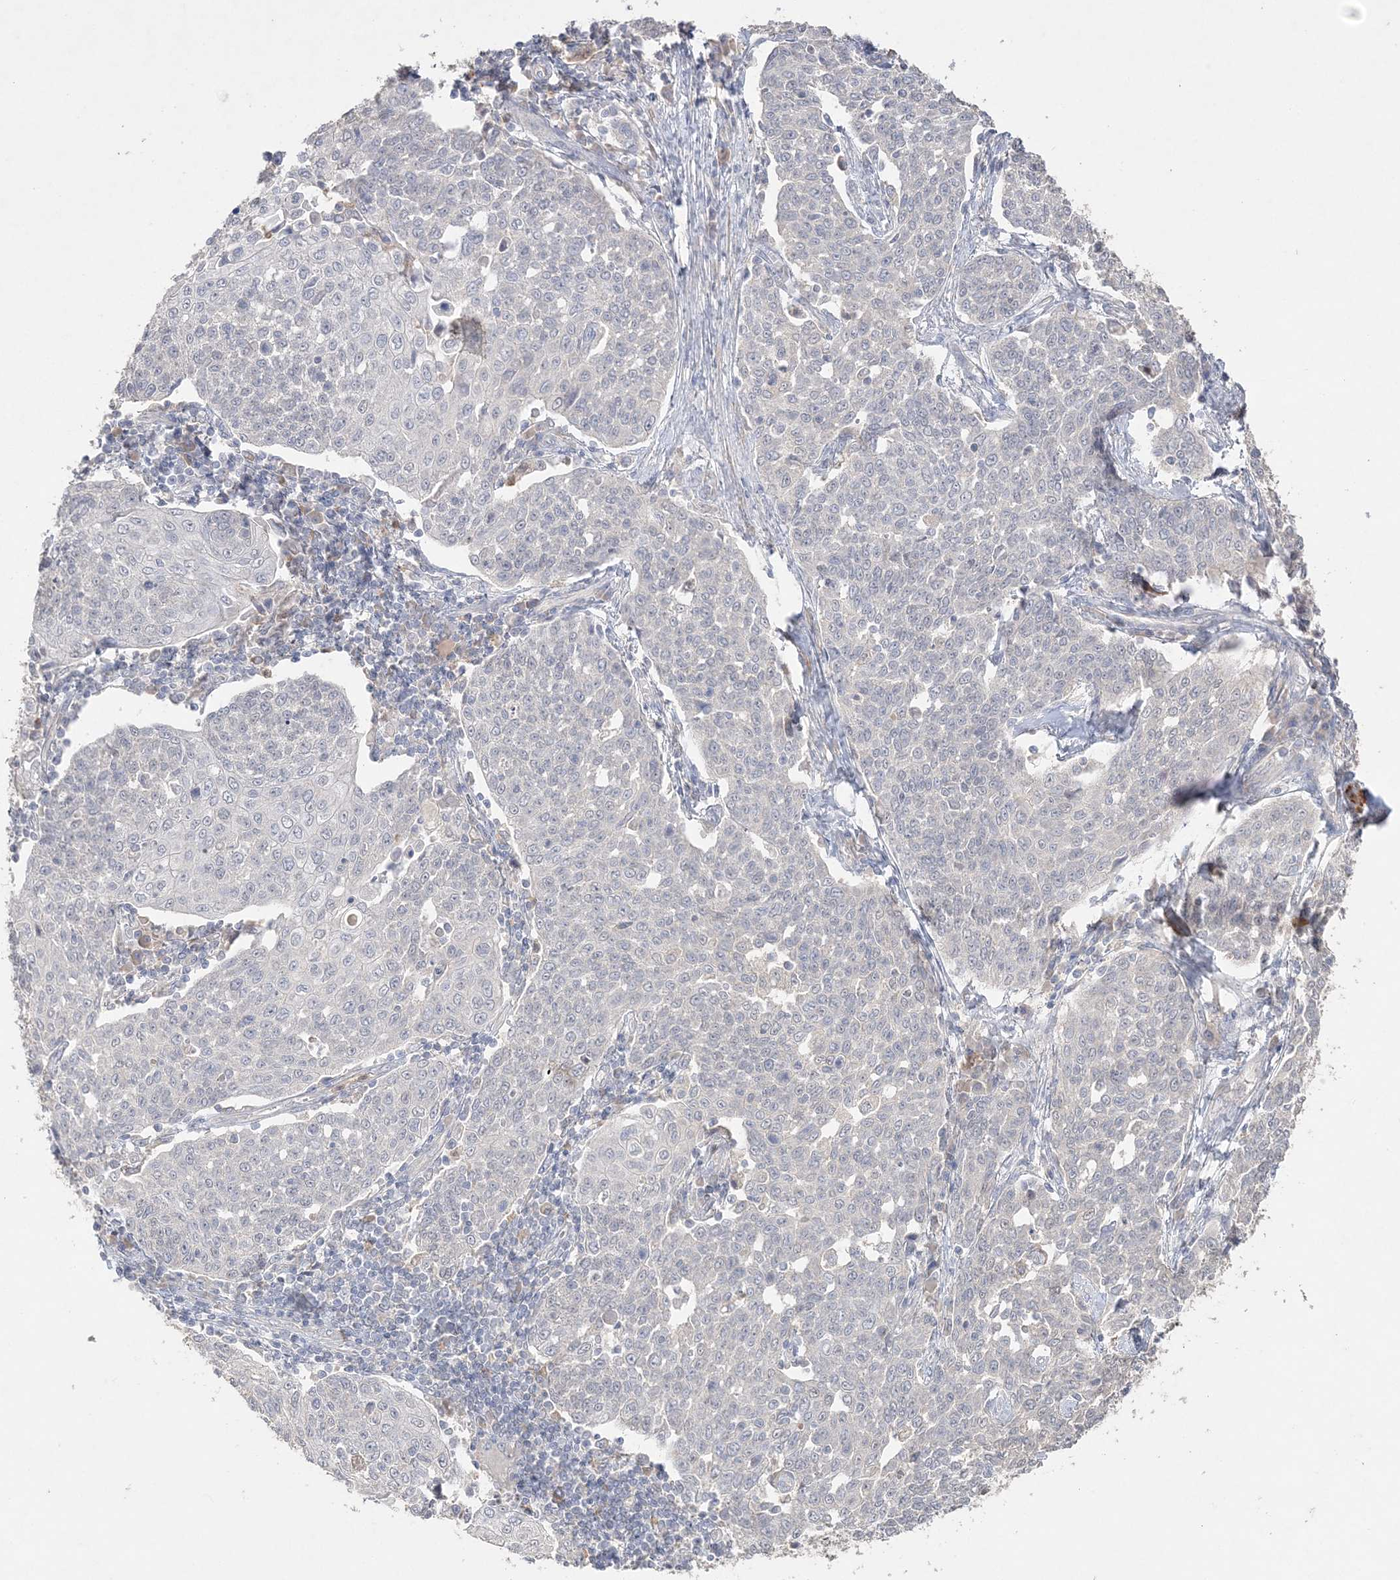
{"staining": {"intensity": "negative", "quantity": "none", "location": "none"}, "tissue": "cervical cancer", "cell_type": "Tumor cells", "image_type": "cancer", "snomed": [{"axis": "morphology", "description": "Squamous cell carcinoma, NOS"}, {"axis": "topography", "description": "Cervix"}], "caption": "Tumor cells show no significant staining in cervical squamous cell carcinoma.", "gene": "SH3BP4", "patient": {"sex": "female", "age": 34}}